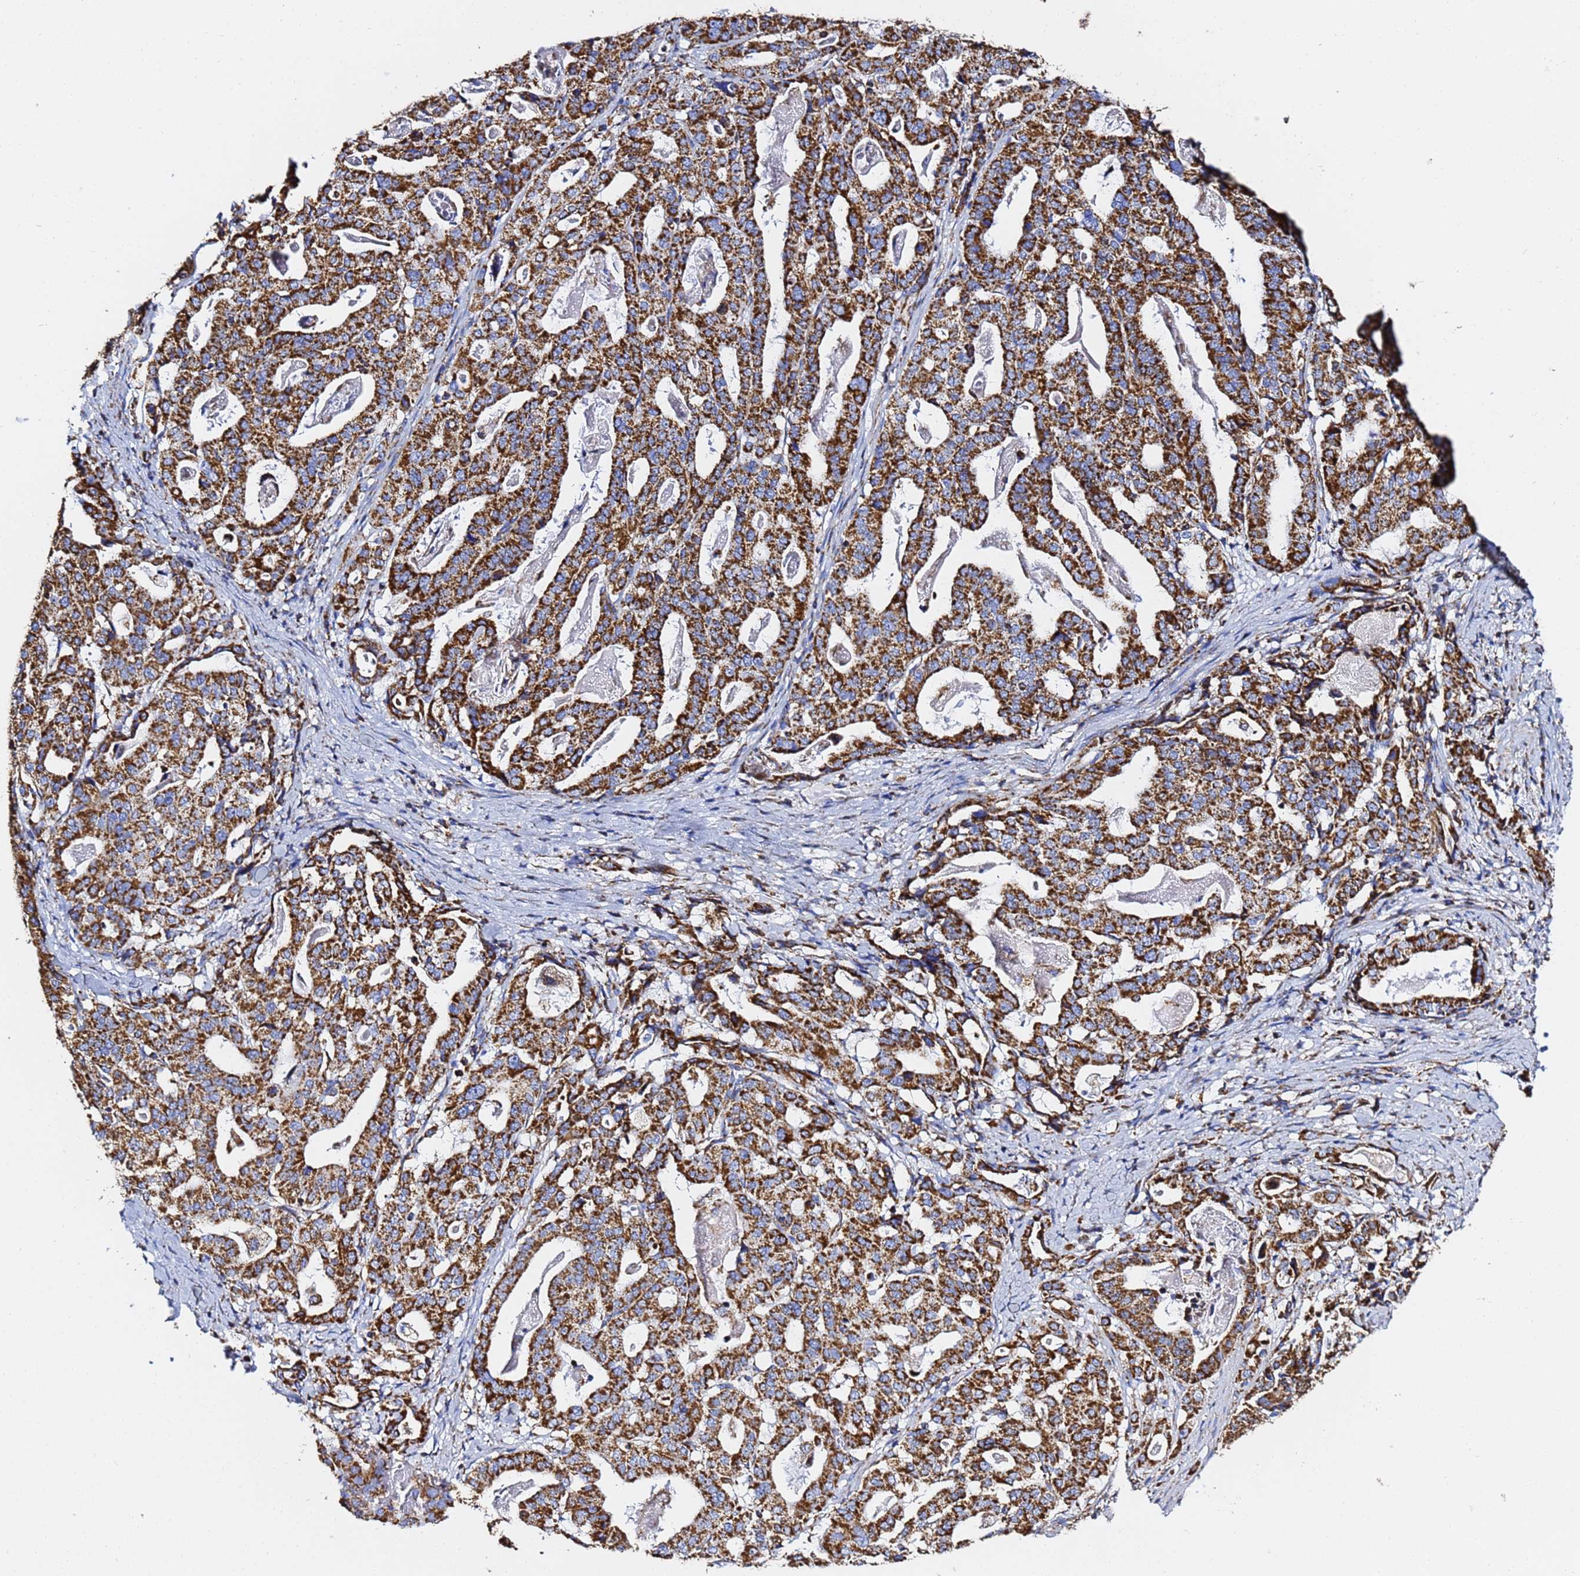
{"staining": {"intensity": "strong", "quantity": ">75%", "location": "cytoplasmic/membranous"}, "tissue": "stomach cancer", "cell_type": "Tumor cells", "image_type": "cancer", "snomed": [{"axis": "morphology", "description": "Adenocarcinoma, NOS"}, {"axis": "topography", "description": "Stomach"}], "caption": "Adenocarcinoma (stomach) stained for a protein (brown) reveals strong cytoplasmic/membranous positive positivity in approximately >75% of tumor cells.", "gene": "PHB2", "patient": {"sex": "male", "age": 48}}